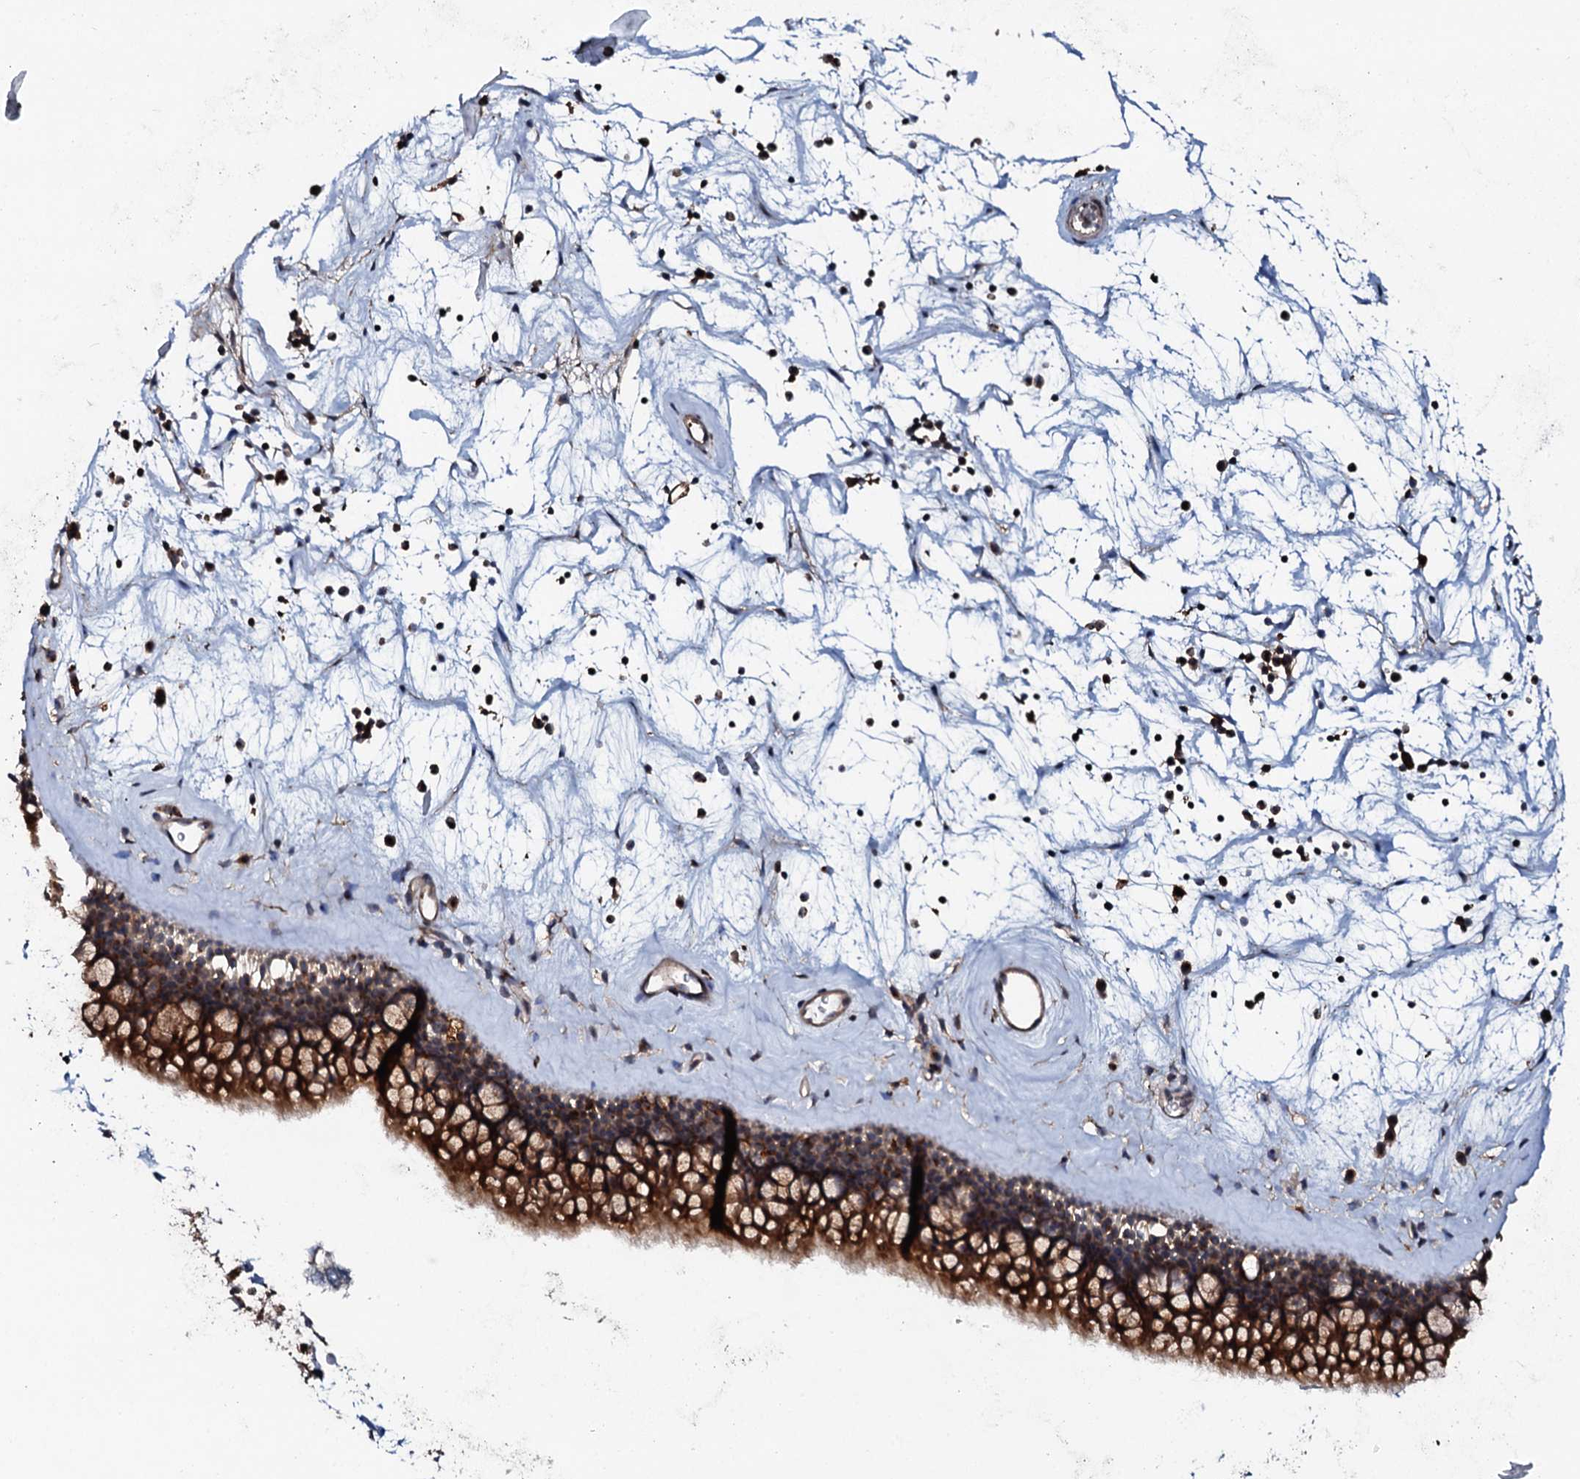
{"staining": {"intensity": "strong", "quantity": ">75%", "location": "cytoplasmic/membranous"}, "tissue": "nasopharynx", "cell_type": "Respiratory epithelial cells", "image_type": "normal", "snomed": [{"axis": "morphology", "description": "Normal tissue, NOS"}, {"axis": "topography", "description": "Nasopharynx"}], "caption": "Human nasopharynx stained with a brown dye displays strong cytoplasmic/membranous positive positivity in approximately >75% of respiratory epithelial cells.", "gene": "VAMP8", "patient": {"sex": "male", "age": 64}}